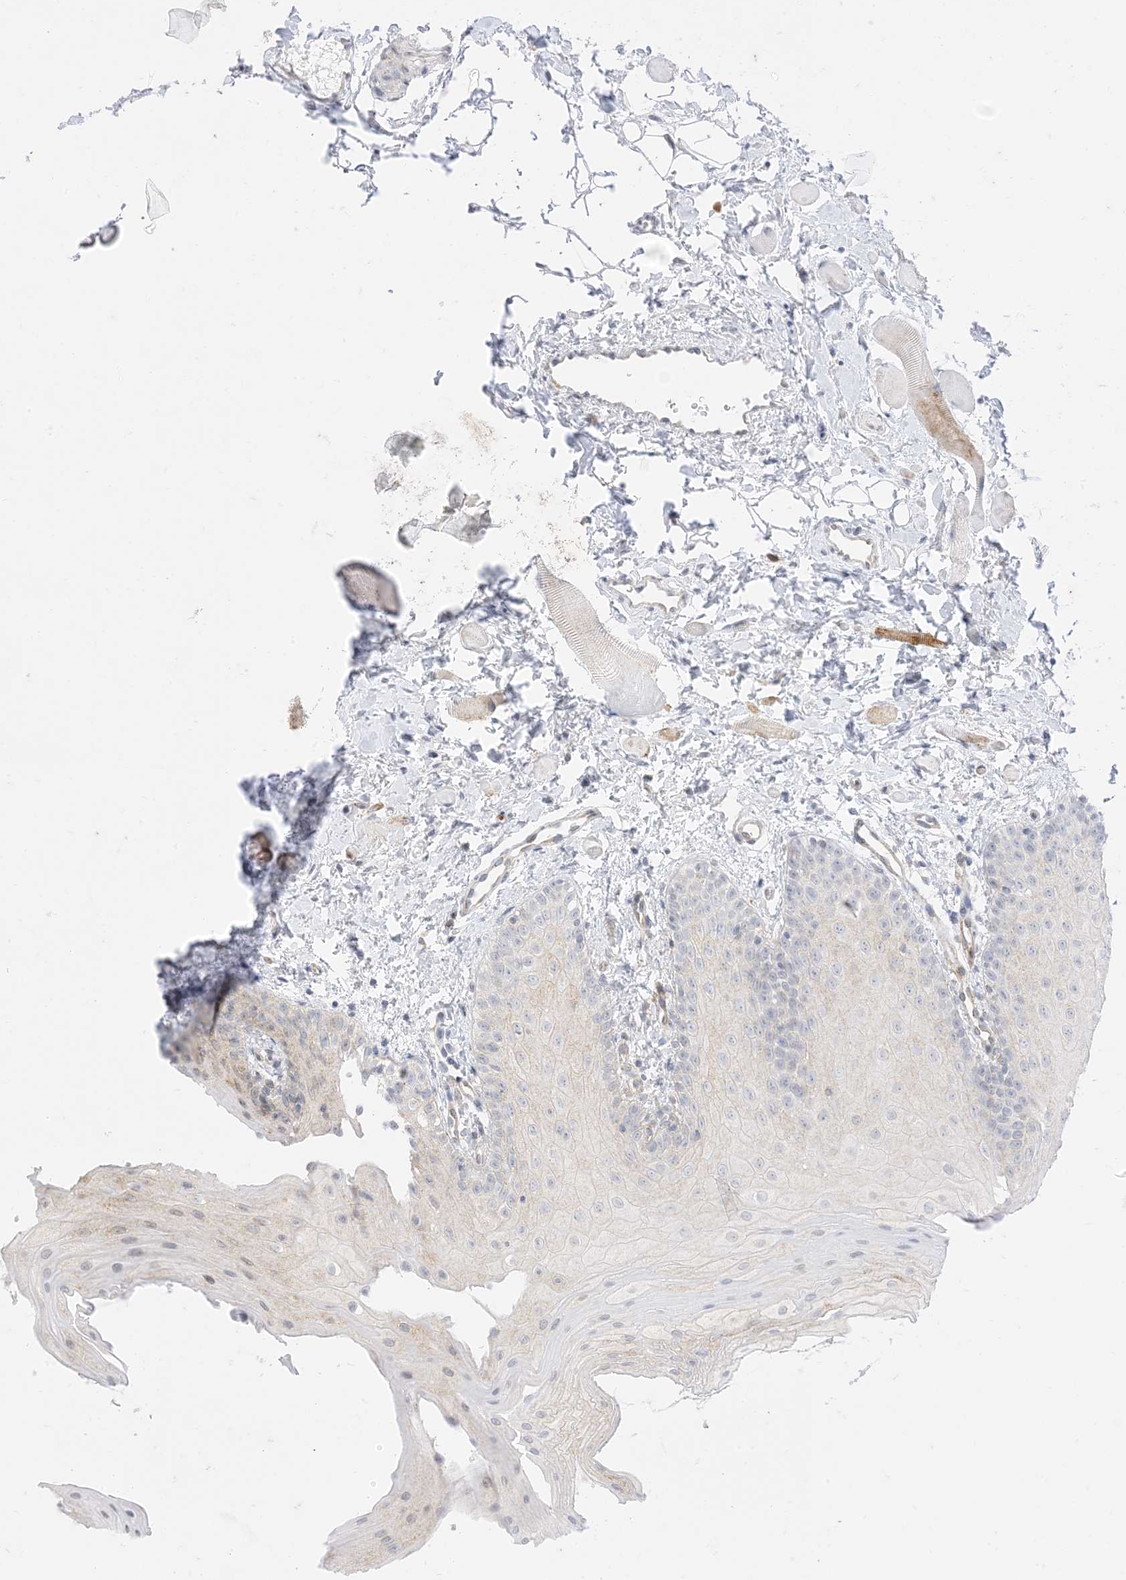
{"staining": {"intensity": "weak", "quantity": "<25%", "location": "cytoplasmic/membranous"}, "tissue": "oral mucosa", "cell_type": "Squamous epithelial cells", "image_type": "normal", "snomed": [{"axis": "morphology", "description": "Normal tissue, NOS"}, {"axis": "topography", "description": "Oral tissue"}], "caption": "An IHC histopathology image of benign oral mucosa is shown. There is no staining in squamous epithelial cells of oral mucosa. Nuclei are stained in blue.", "gene": "RAC1", "patient": {"sex": "male", "age": 28}}